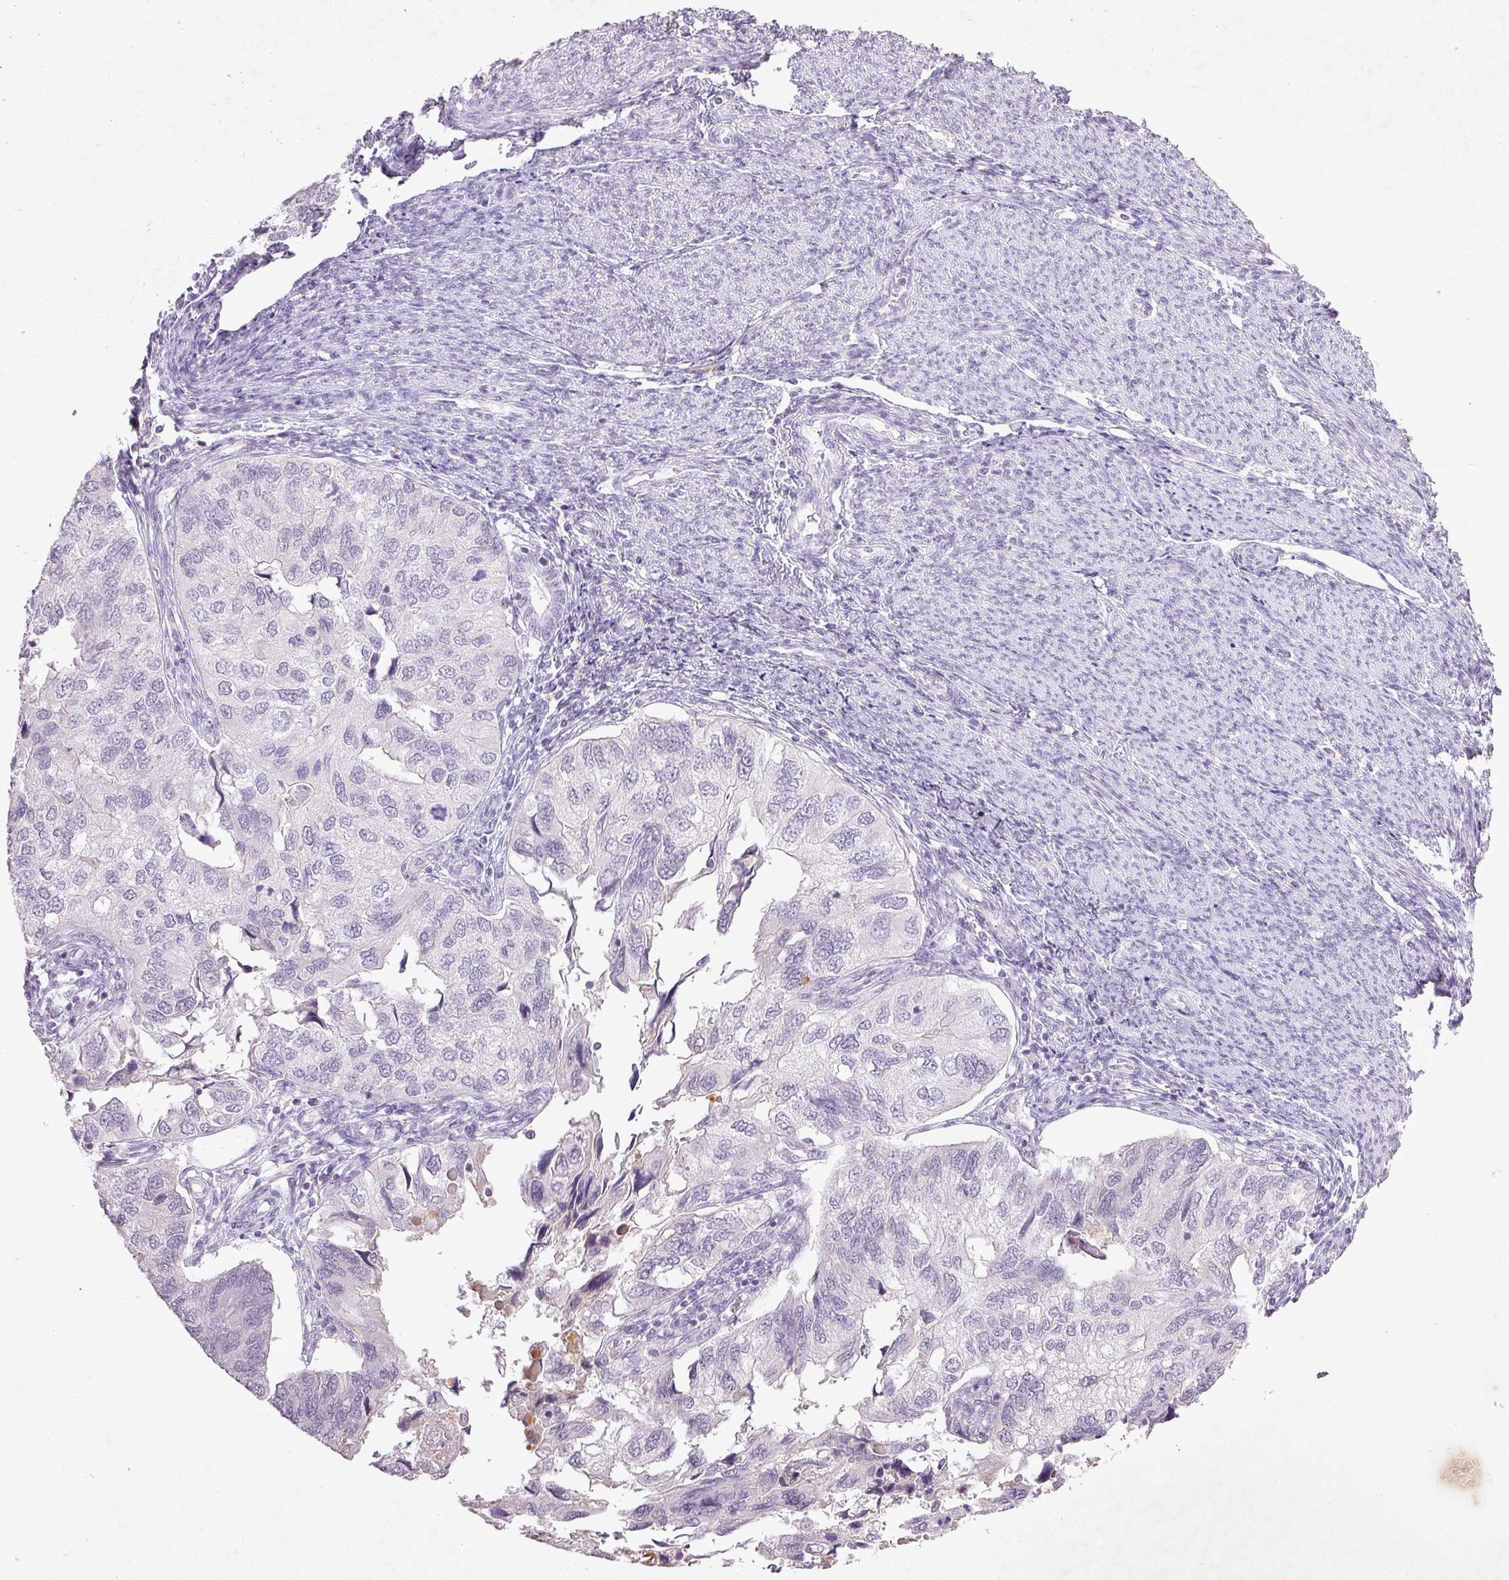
{"staining": {"intensity": "negative", "quantity": "none", "location": "none"}, "tissue": "endometrial cancer", "cell_type": "Tumor cells", "image_type": "cancer", "snomed": [{"axis": "morphology", "description": "Carcinoma, NOS"}, {"axis": "topography", "description": "Uterus"}], "caption": "Endometrial carcinoma stained for a protein using immunohistochemistry (IHC) shows no staining tumor cells.", "gene": "FAM168B", "patient": {"sex": "female", "age": 76}}